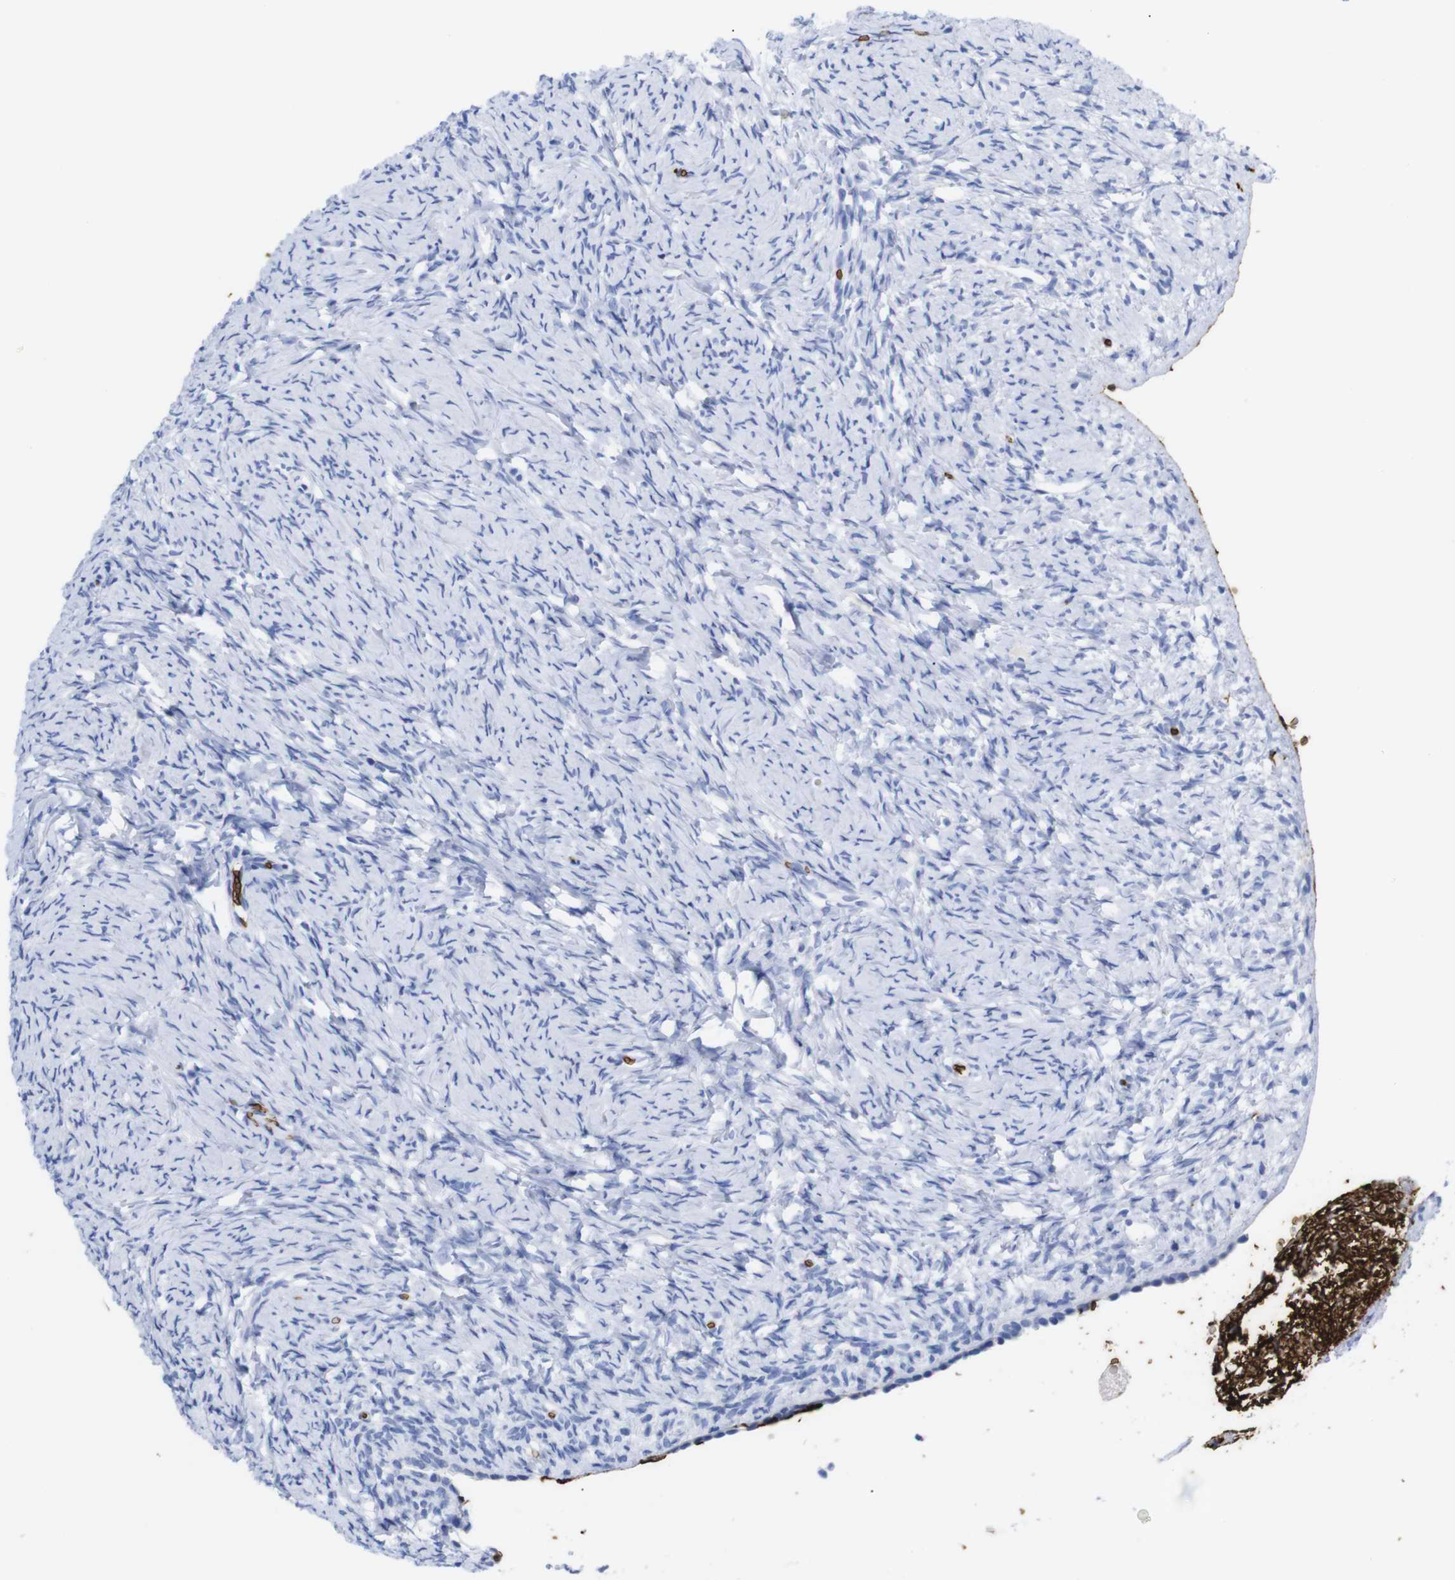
{"staining": {"intensity": "negative", "quantity": "none", "location": "none"}, "tissue": "ovary", "cell_type": "Follicle cells", "image_type": "normal", "snomed": [{"axis": "morphology", "description": "Normal tissue, NOS"}, {"axis": "topography", "description": "Ovary"}], "caption": "Immunohistochemistry (IHC) image of benign ovary stained for a protein (brown), which displays no positivity in follicle cells.", "gene": "S1PR2", "patient": {"sex": "female", "age": 33}}